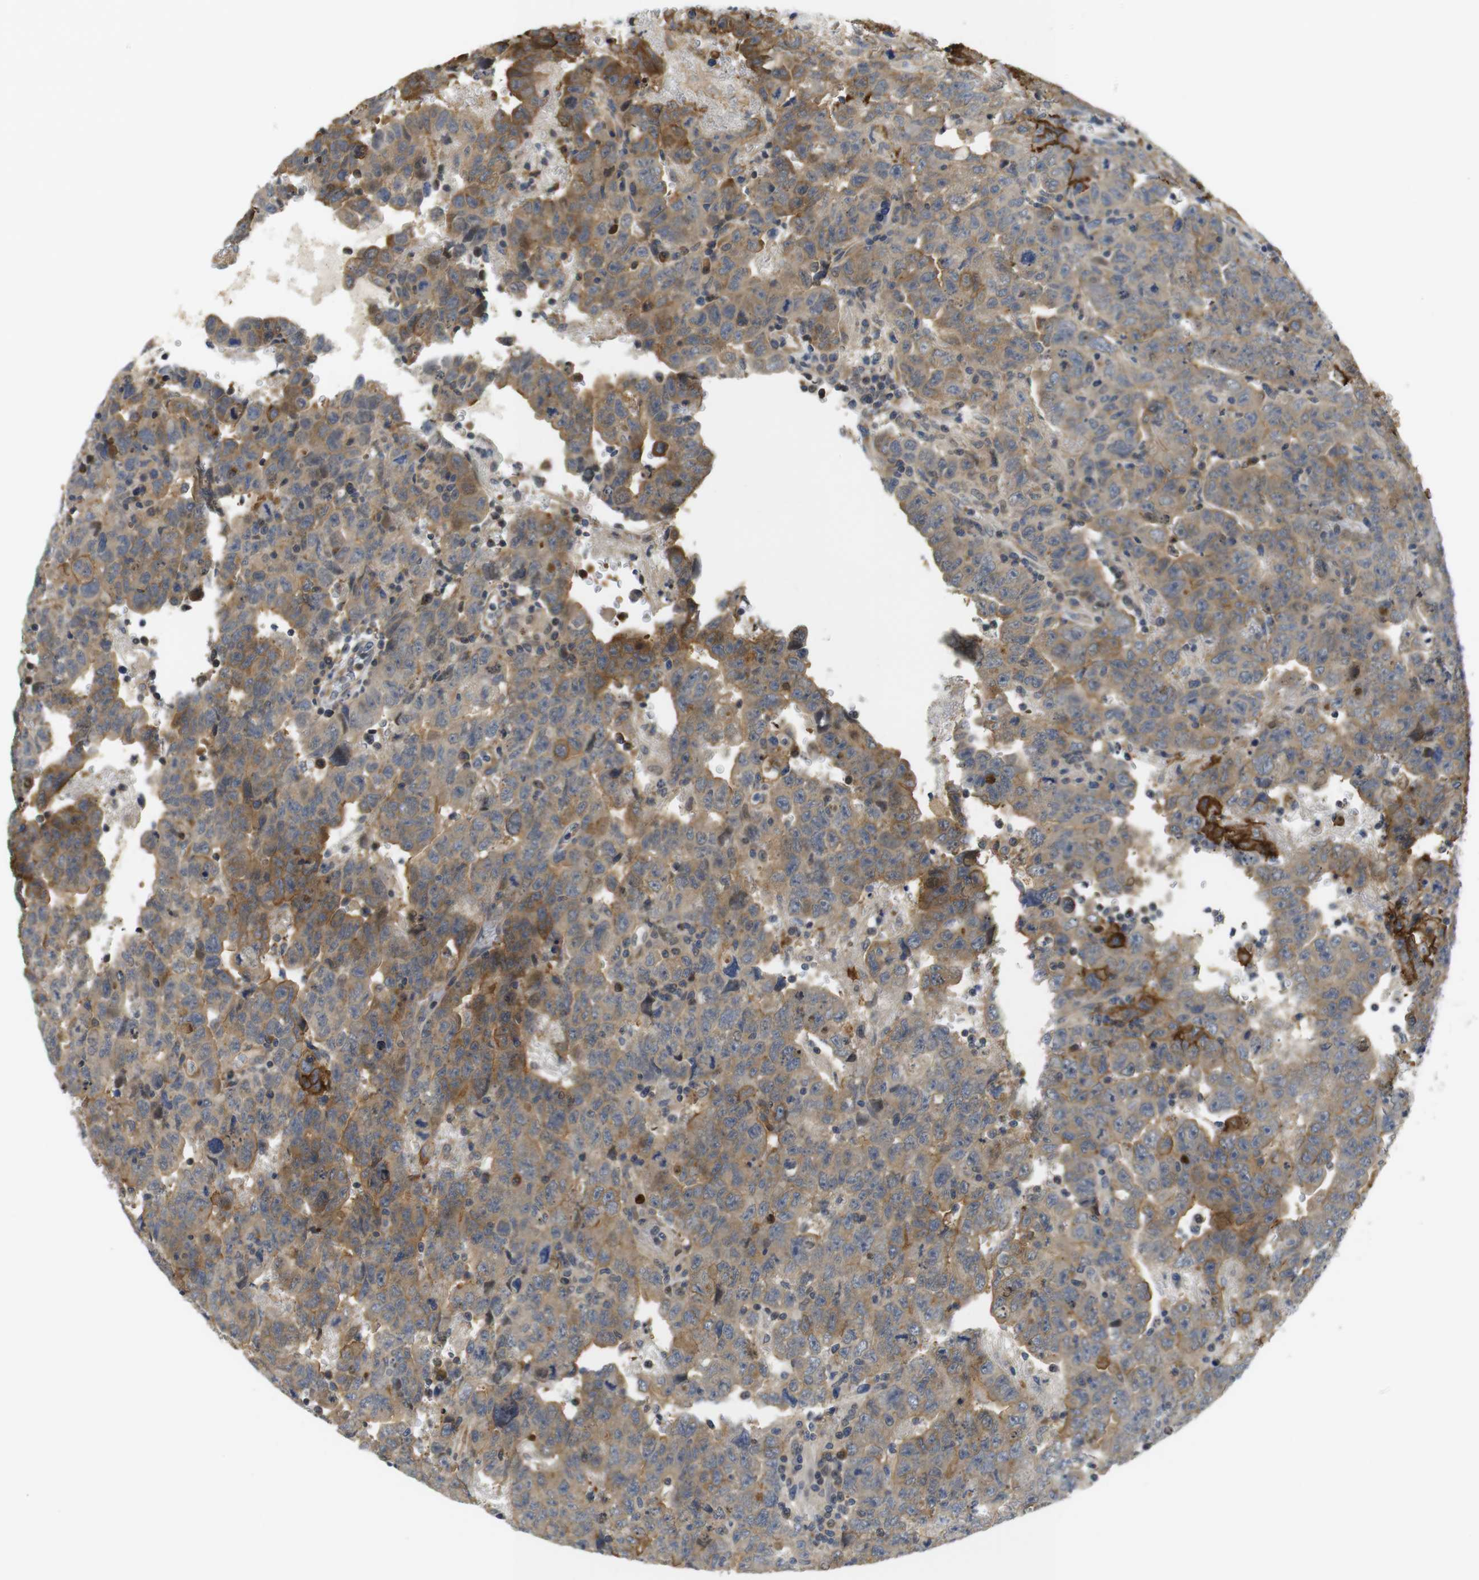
{"staining": {"intensity": "moderate", "quantity": ">75%", "location": "cytoplasmic/membranous"}, "tissue": "testis cancer", "cell_type": "Tumor cells", "image_type": "cancer", "snomed": [{"axis": "morphology", "description": "Carcinoma, Embryonal, NOS"}, {"axis": "topography", "description": "Testis"}], "caption": "Immunohistochemistry (IHC) of human testis embryonal carcinoma shows medium levels of moderate cytoplasmic/membranous positivity in about >75% of tumor cells. (Brightfield microscopy of DAB IHC at high magnification).", "gene": "FNTA", "patient": {"sex": "male", "age": 28}}